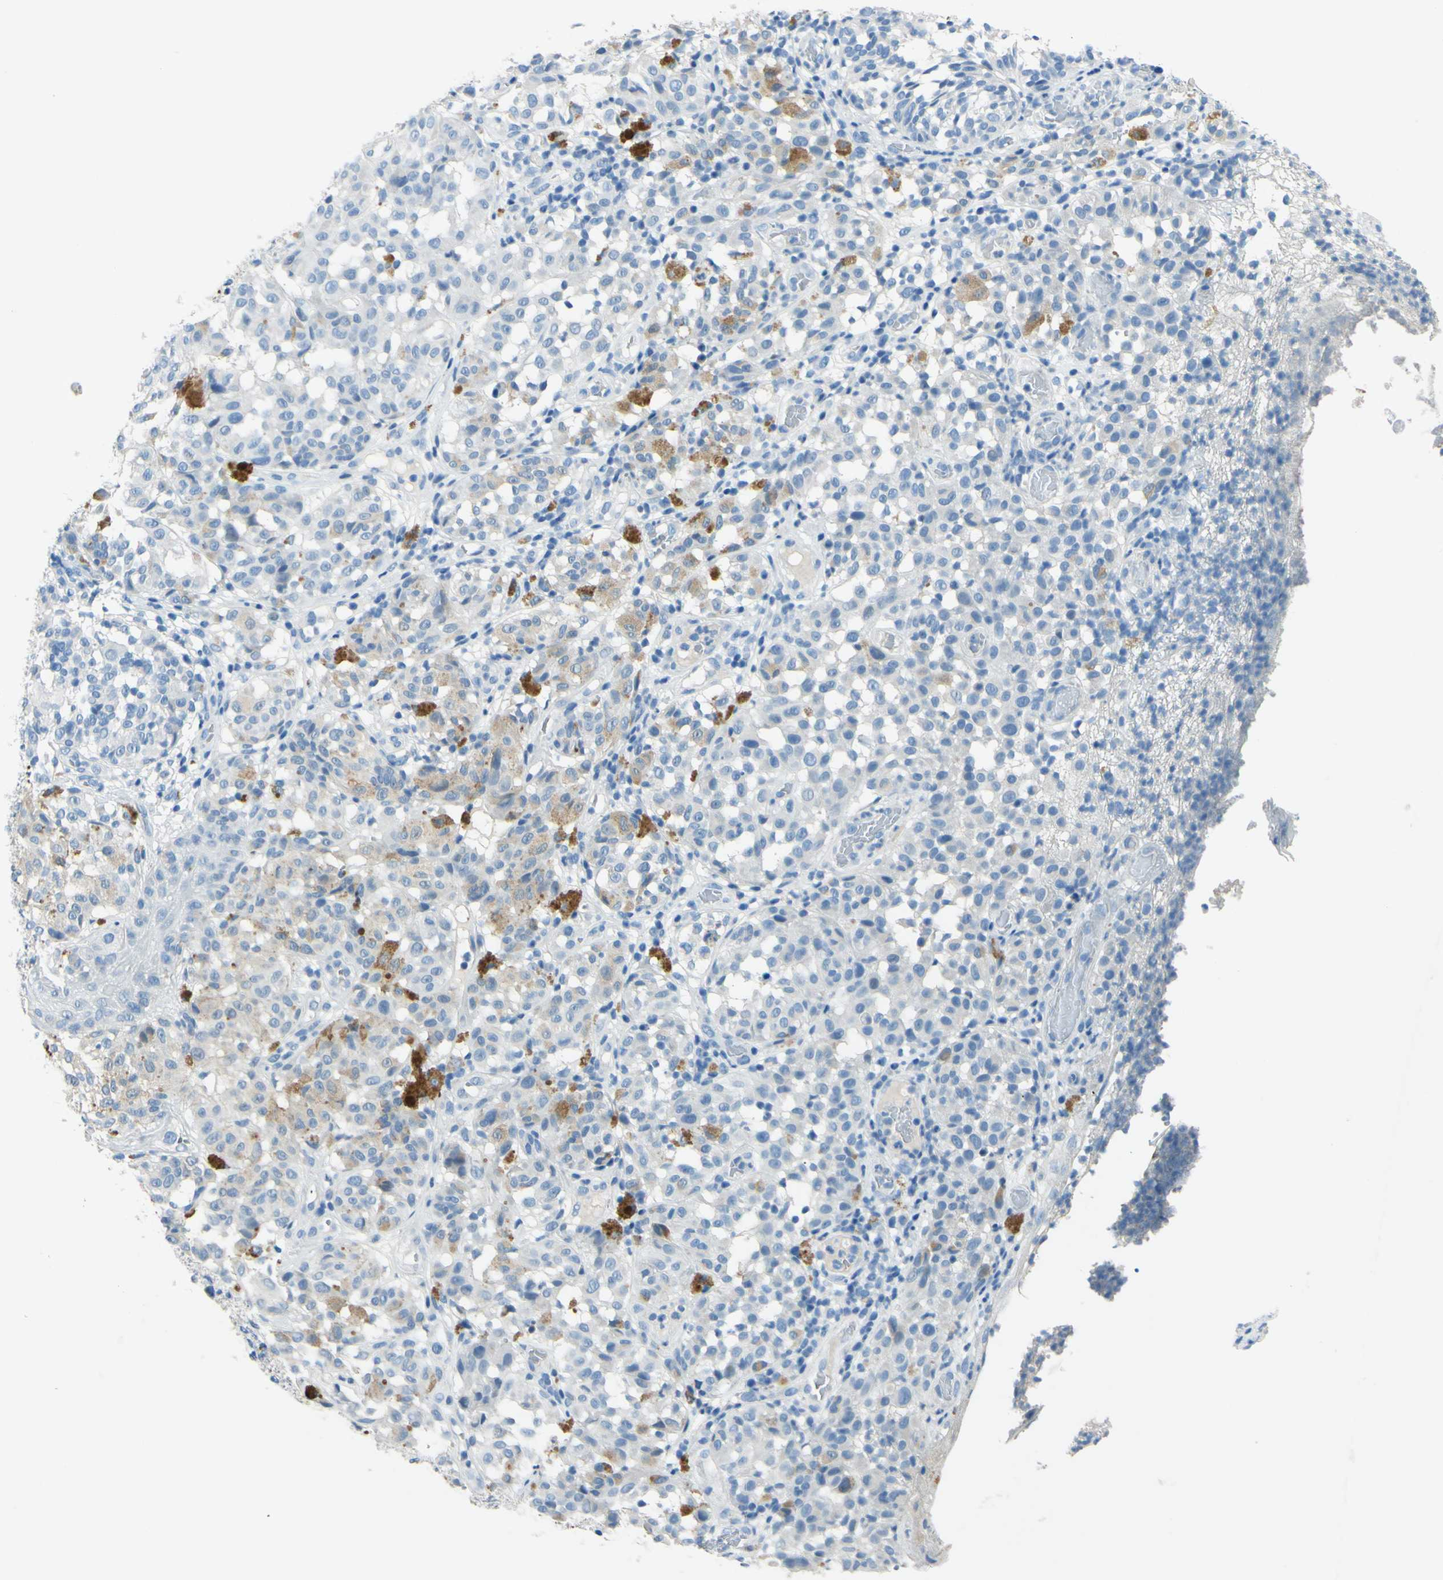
{"staining": {"intensity": "weak", "quantity": "<25%", "location": "cytoplasmic/membranous"}, "tissue": "melanoma", "cell_type": "Tumor cells", "image_type": "cancer", "snomed": [{"axis": "morphology", "description": "Malignant melanoma, NOS"}, {"axis": "topography", "description": "Skin"}], "caption": "High power microscopy micrograph of an immunohistochemistry (IHC) image of melanoma, revealing no significant positivity in tumor cells. (DAB (3,3'-diaminobenzidine) IHC visualized using brightfield microscopy, high magnification).", "gene": "CDH10", "patient": {"sex": "female", "age": 46}}